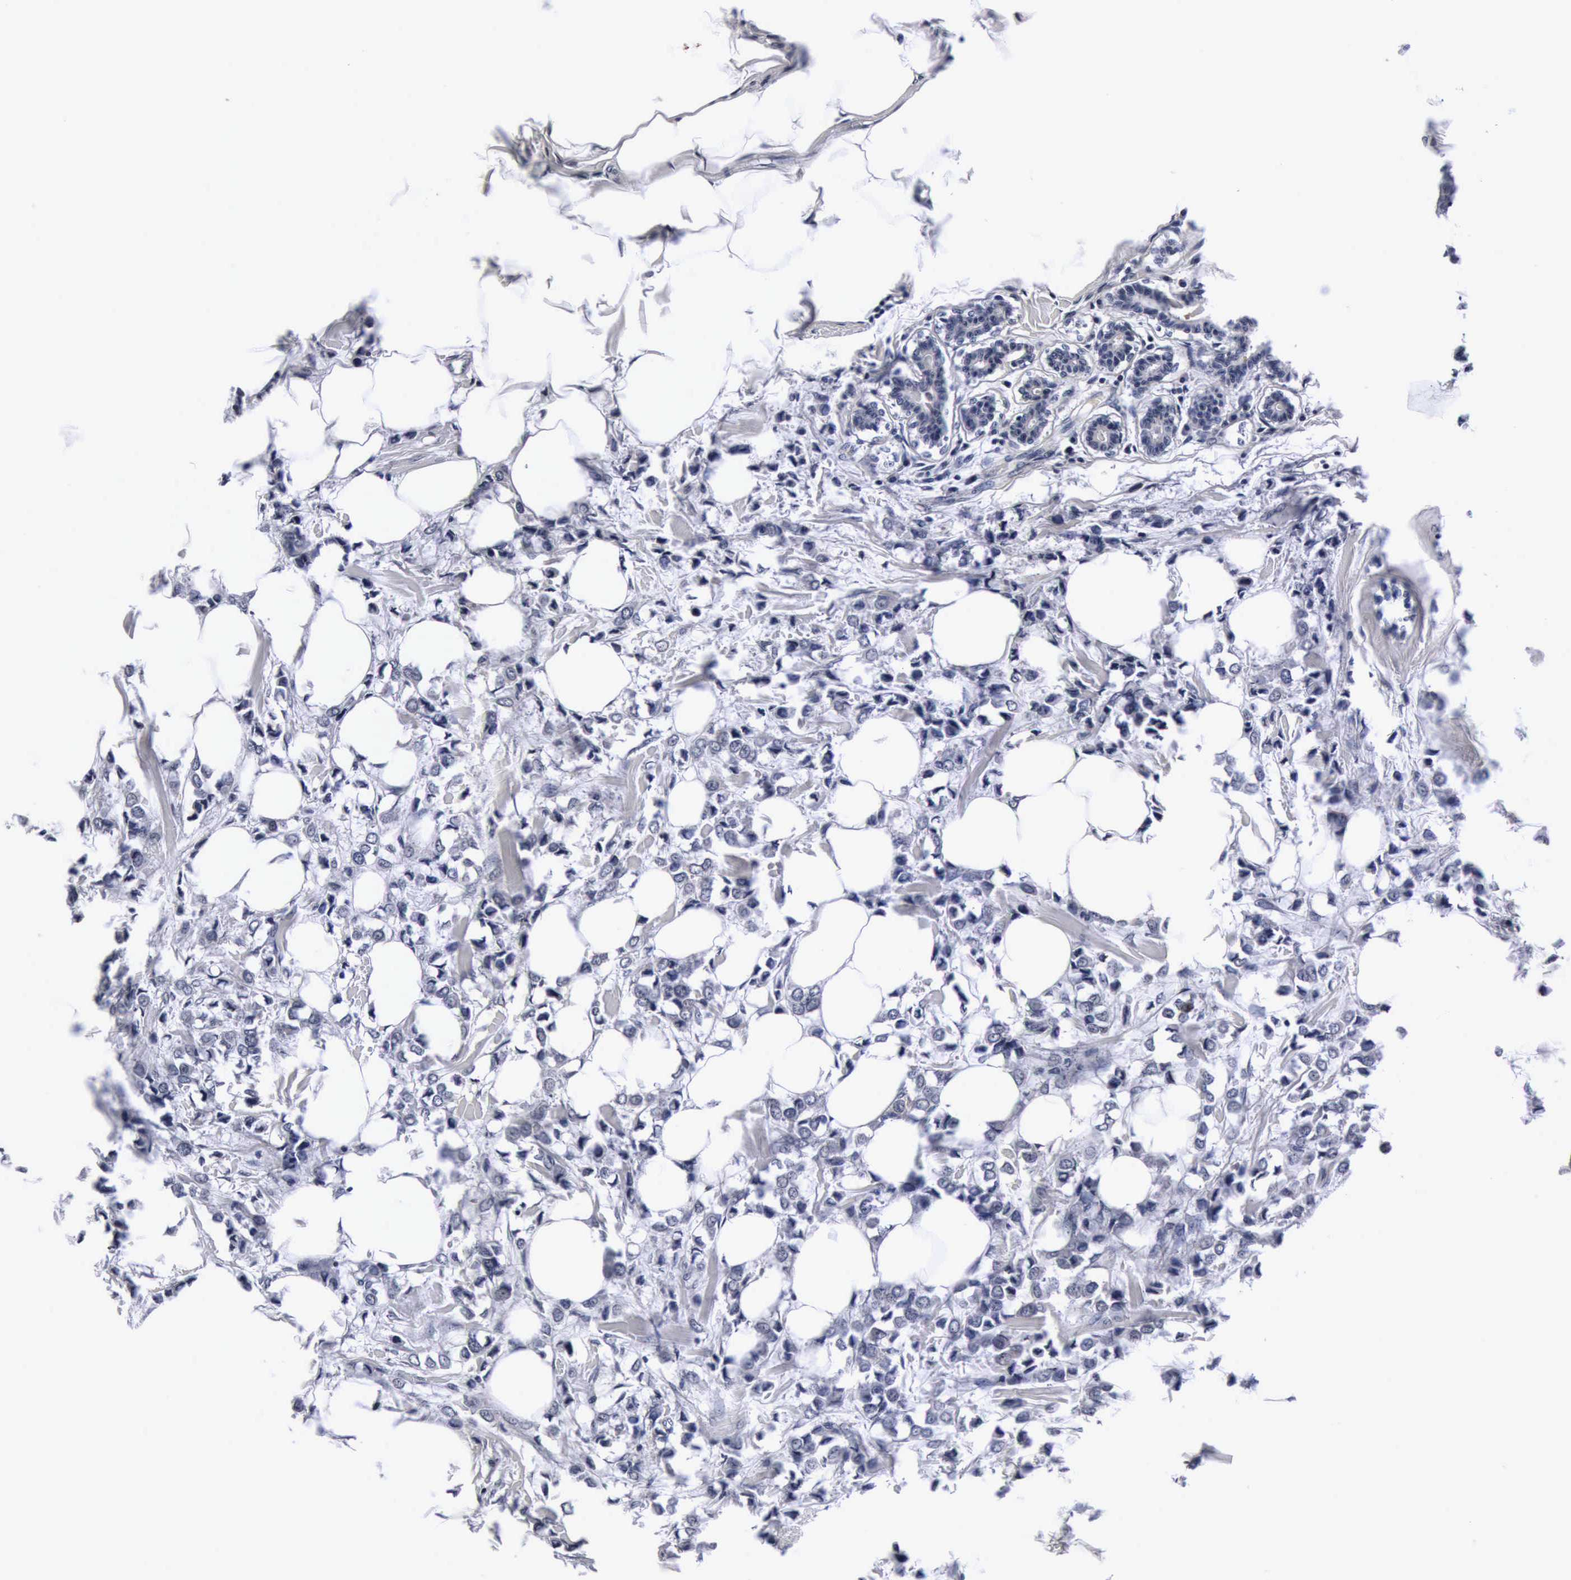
{"staining": {"intensity": "negative", "quantity": "none", "location": "none"}, "tissue": "breast cancer", "cell_type": "Tumor cells", "image_type": "cancer", "snomed": [{"axis": "morphology", "description": "Lobular carcinoma"}, {"axis": "topography", "description": "Breast"}], "caption": "The immunohistochemistry image has no significant staining in tumor cells of breast cancer (lobular carcinoma) tissue.", "gene": "UBC", "patient": {"sex": "female", "age": 51}}